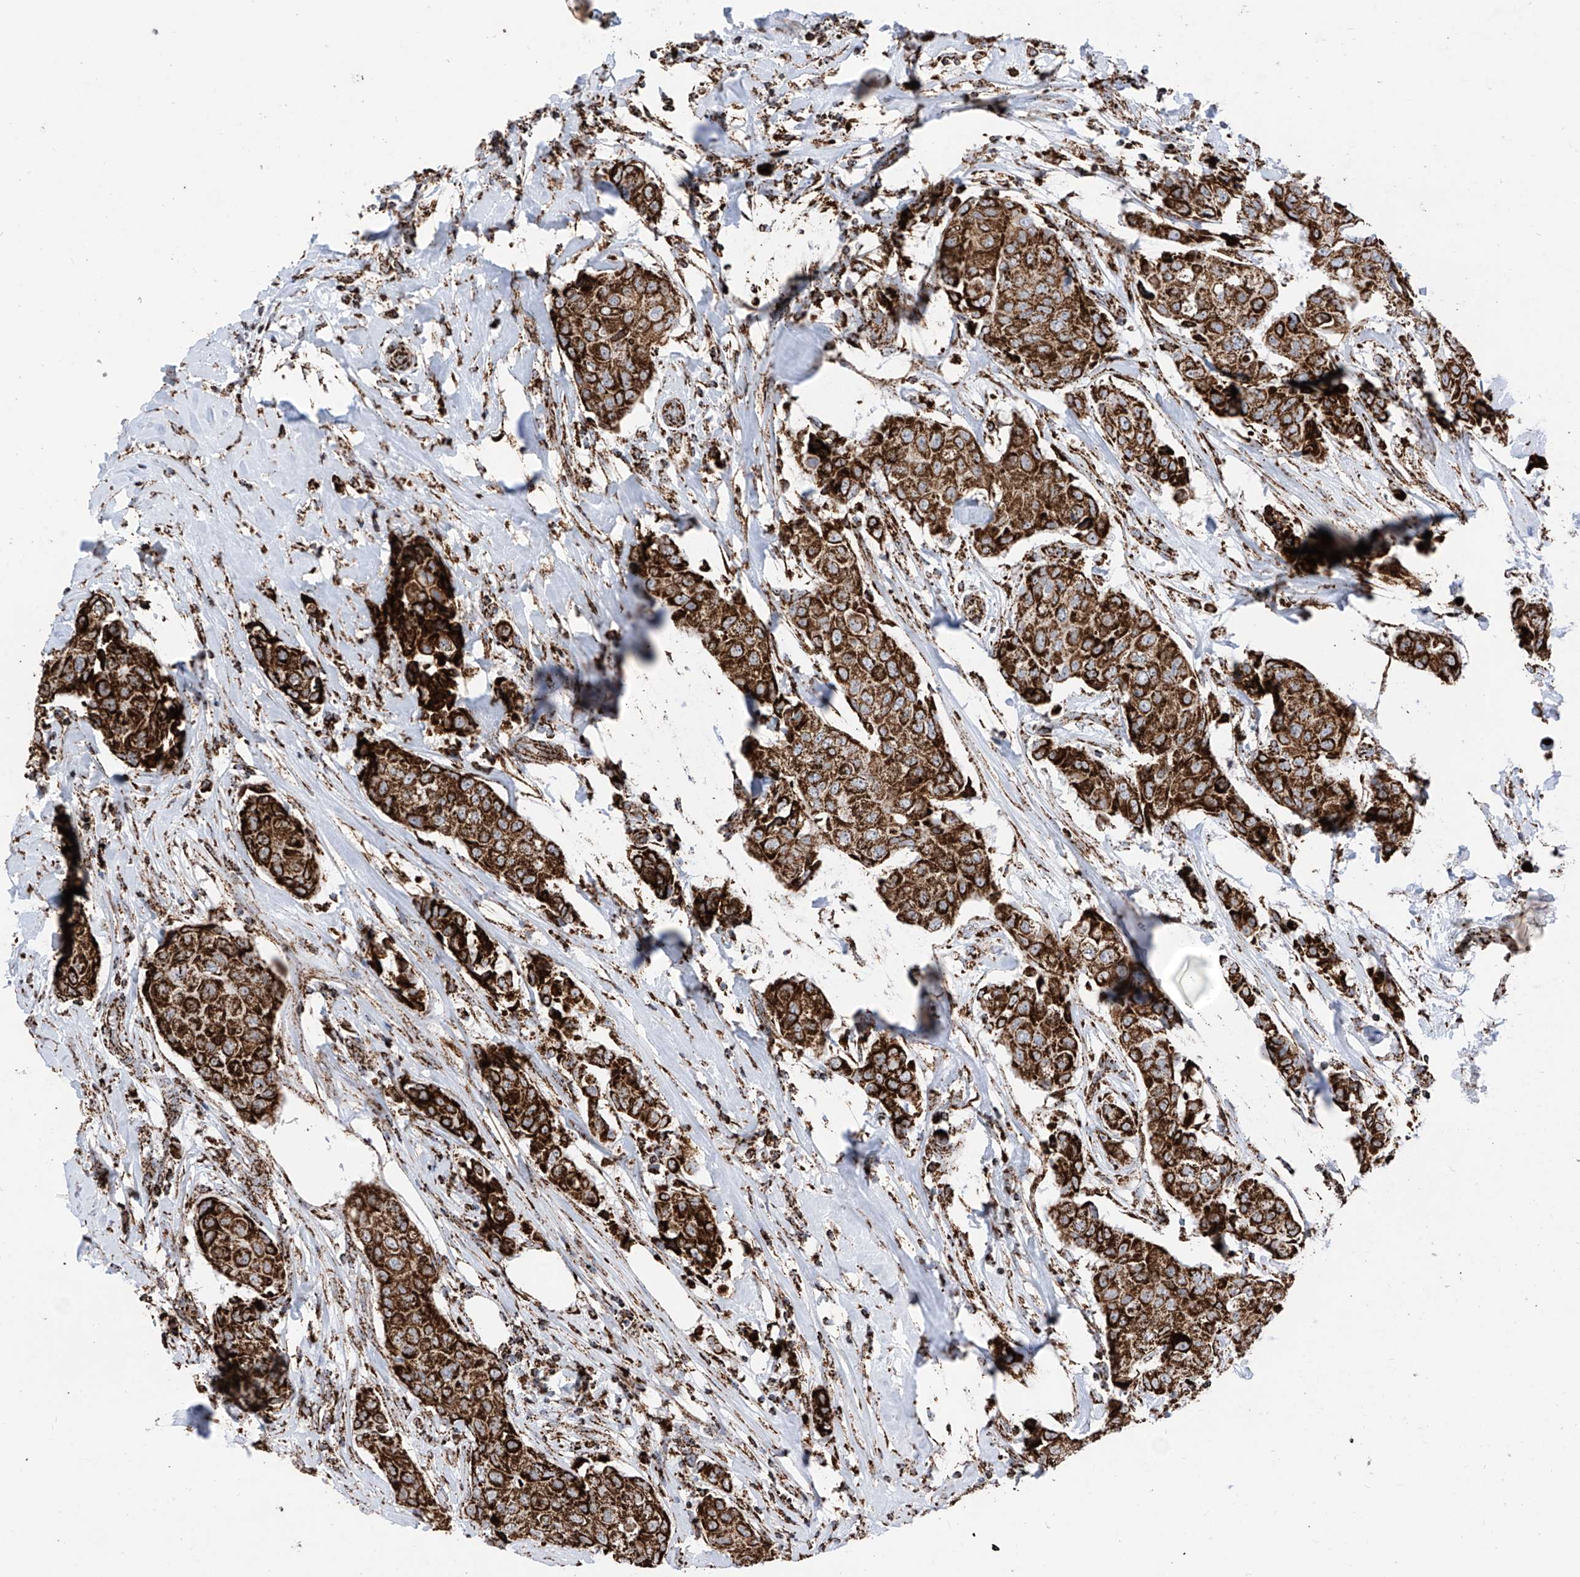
{"staining": {"intensity": "strong", "quantity": ">75%", "location": "cytoplasmic/membranous"}, "tissue": "breast cancer", "cell_type": "Tumor cells", "image_type": "cancer", "snomed": [{"axis": "morphology", "description": "Duct carcinoma"}, {"axis": "topography", "description": "Breast"}], "caption": "Immunohistochemistry micrograph of neoplastic tissue: breast cancer (invasive ductal carcinoma) stained using immunohistochemistry (IHC) exhibits high levels of strong protein expression localized specifically in the cytoplasmic/membranous of tumor cells, appearing as a cytoplasmic/membranous brown color.", "gene": "COX5B", "patient": {"sex": "female", "age": 80}}